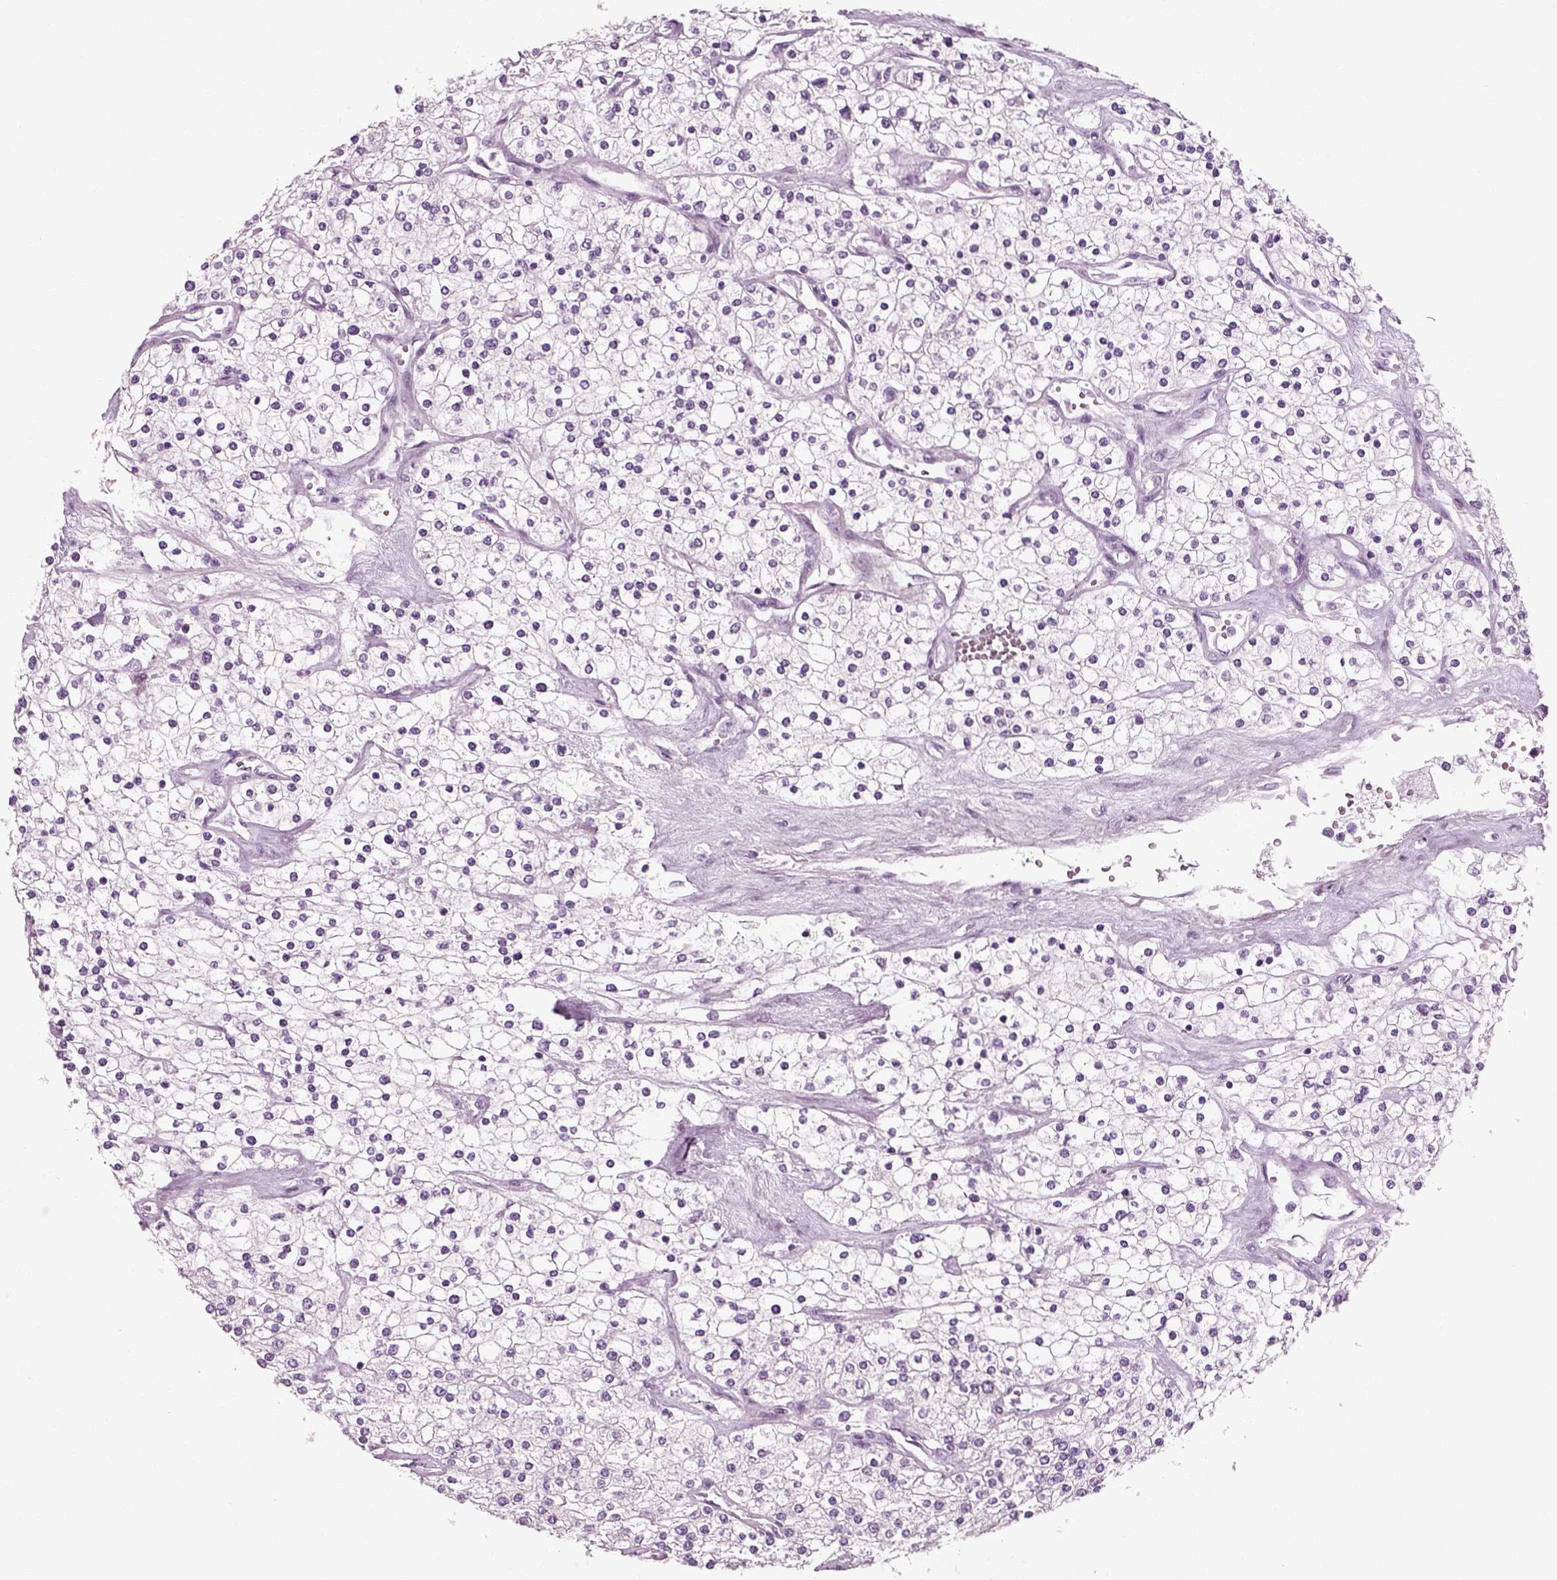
{"staining": {"intensity": "negative", "quantity": "none", "location": "none"}, "tissue": "renal cancer", "cell_type": "Tumor cells", "image_type": "cancer", "snomed": [{"axis": "morphology", "description": "Adenocarcinoma, NOS"}, {"axis": "topography", "description": "Kidney"}], "caption": "Tumor cells are negative for protein expression in human renal cancer (adenocarcinoma). (Brightfield microscopy of DAB immunohistochemistry at high magnification).", "gene": "SCG5", "patient": {"sex": "male", "age": 80}}